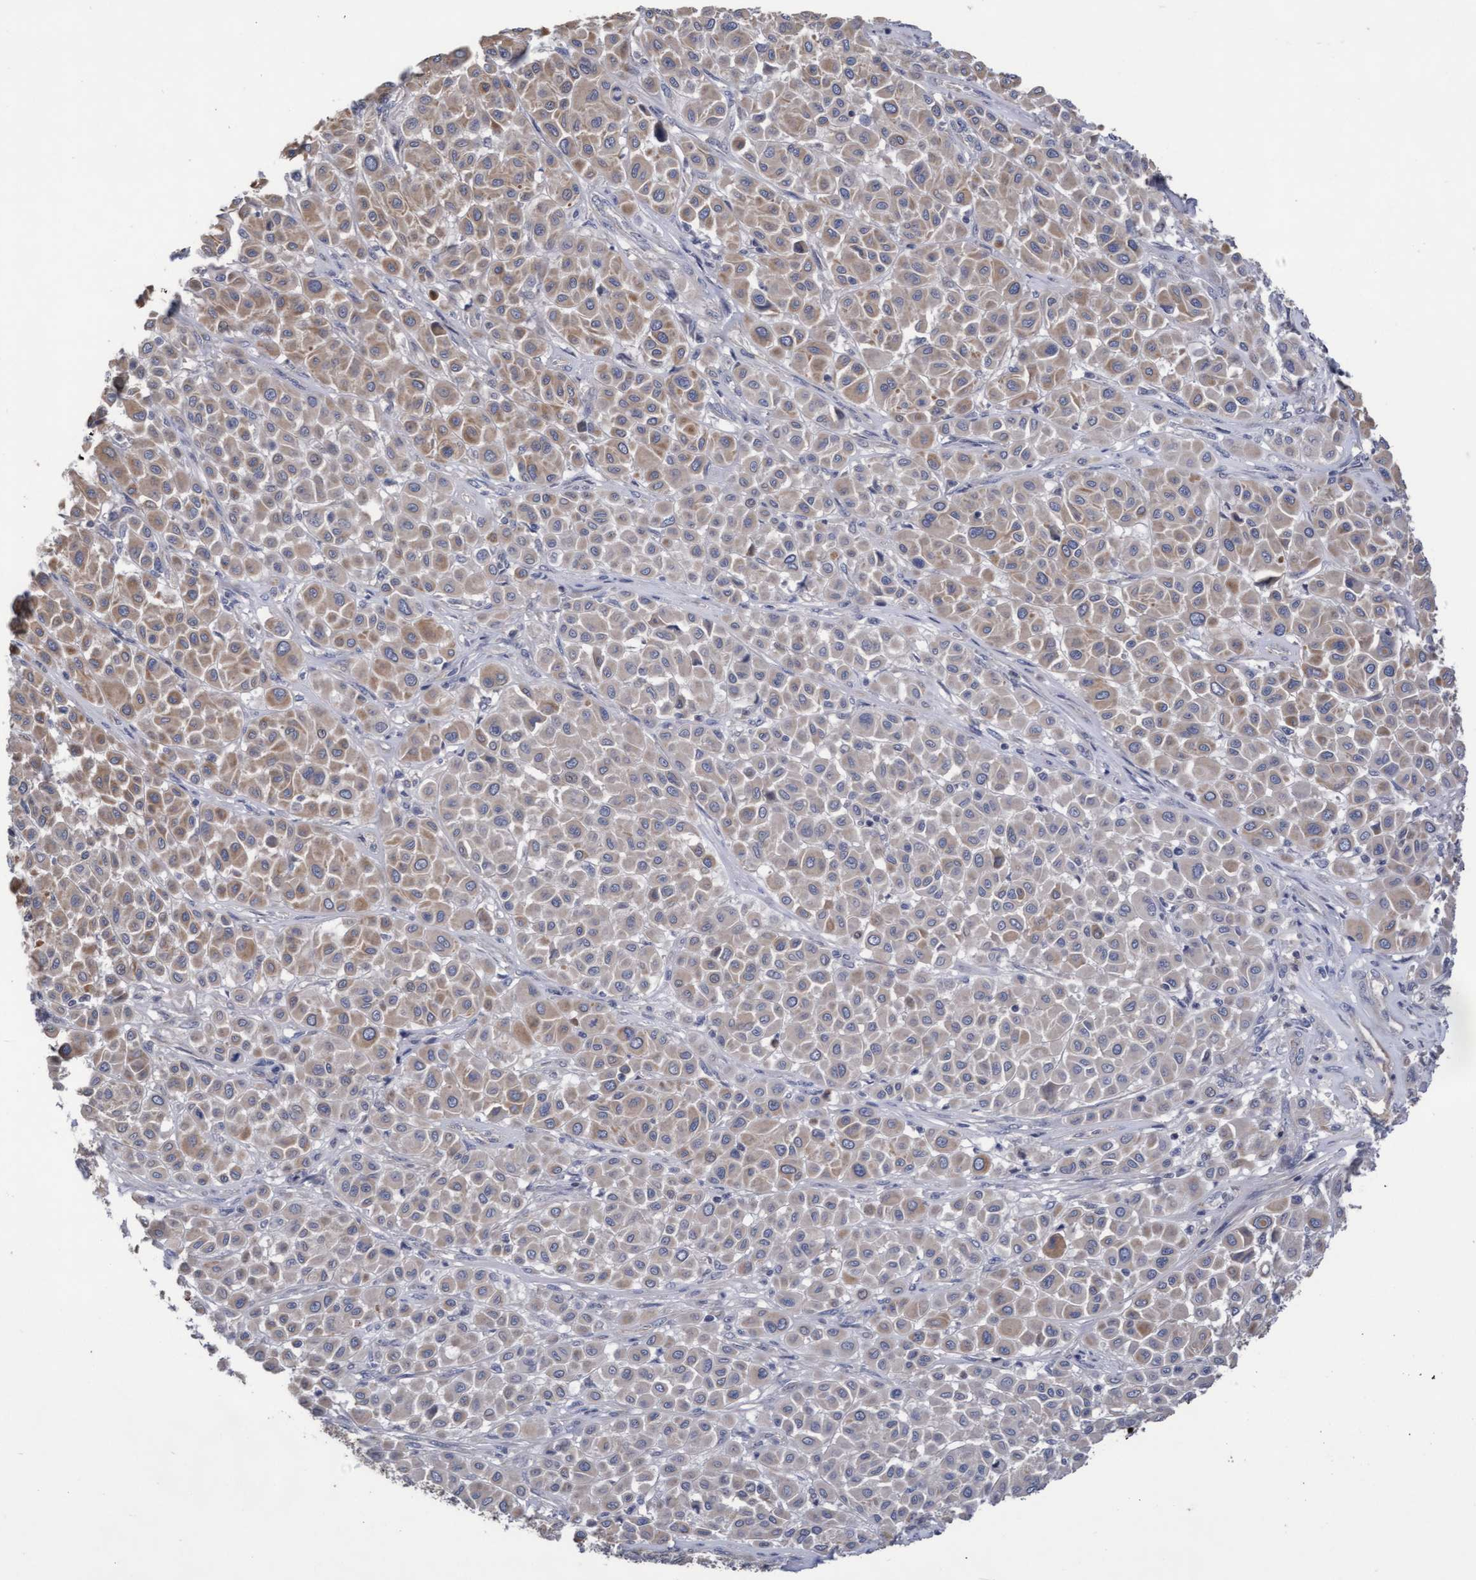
{"staining": {"intensity": "weak", "quantity": "<25%", "location": "cytoplasmic/membranous"}, "tissue": "melanoma", "cell_type": "Tumor cells", "image_type": "cancer", "snomed": [{"axis": "morphology", "description": "Malignant melanoma, Metastatic site"}, {"axis": "topography", "description": "Soft tissue"}], "caption": "This image is of malignant melanoma (metastatic site) stained with immunohistochemistry to label a protein in brown with the nuclei are counter-stained blue. There is no staining in tumor cells.", "gene": "KRT24", "patient": {"sex": "male", "age": 41}}